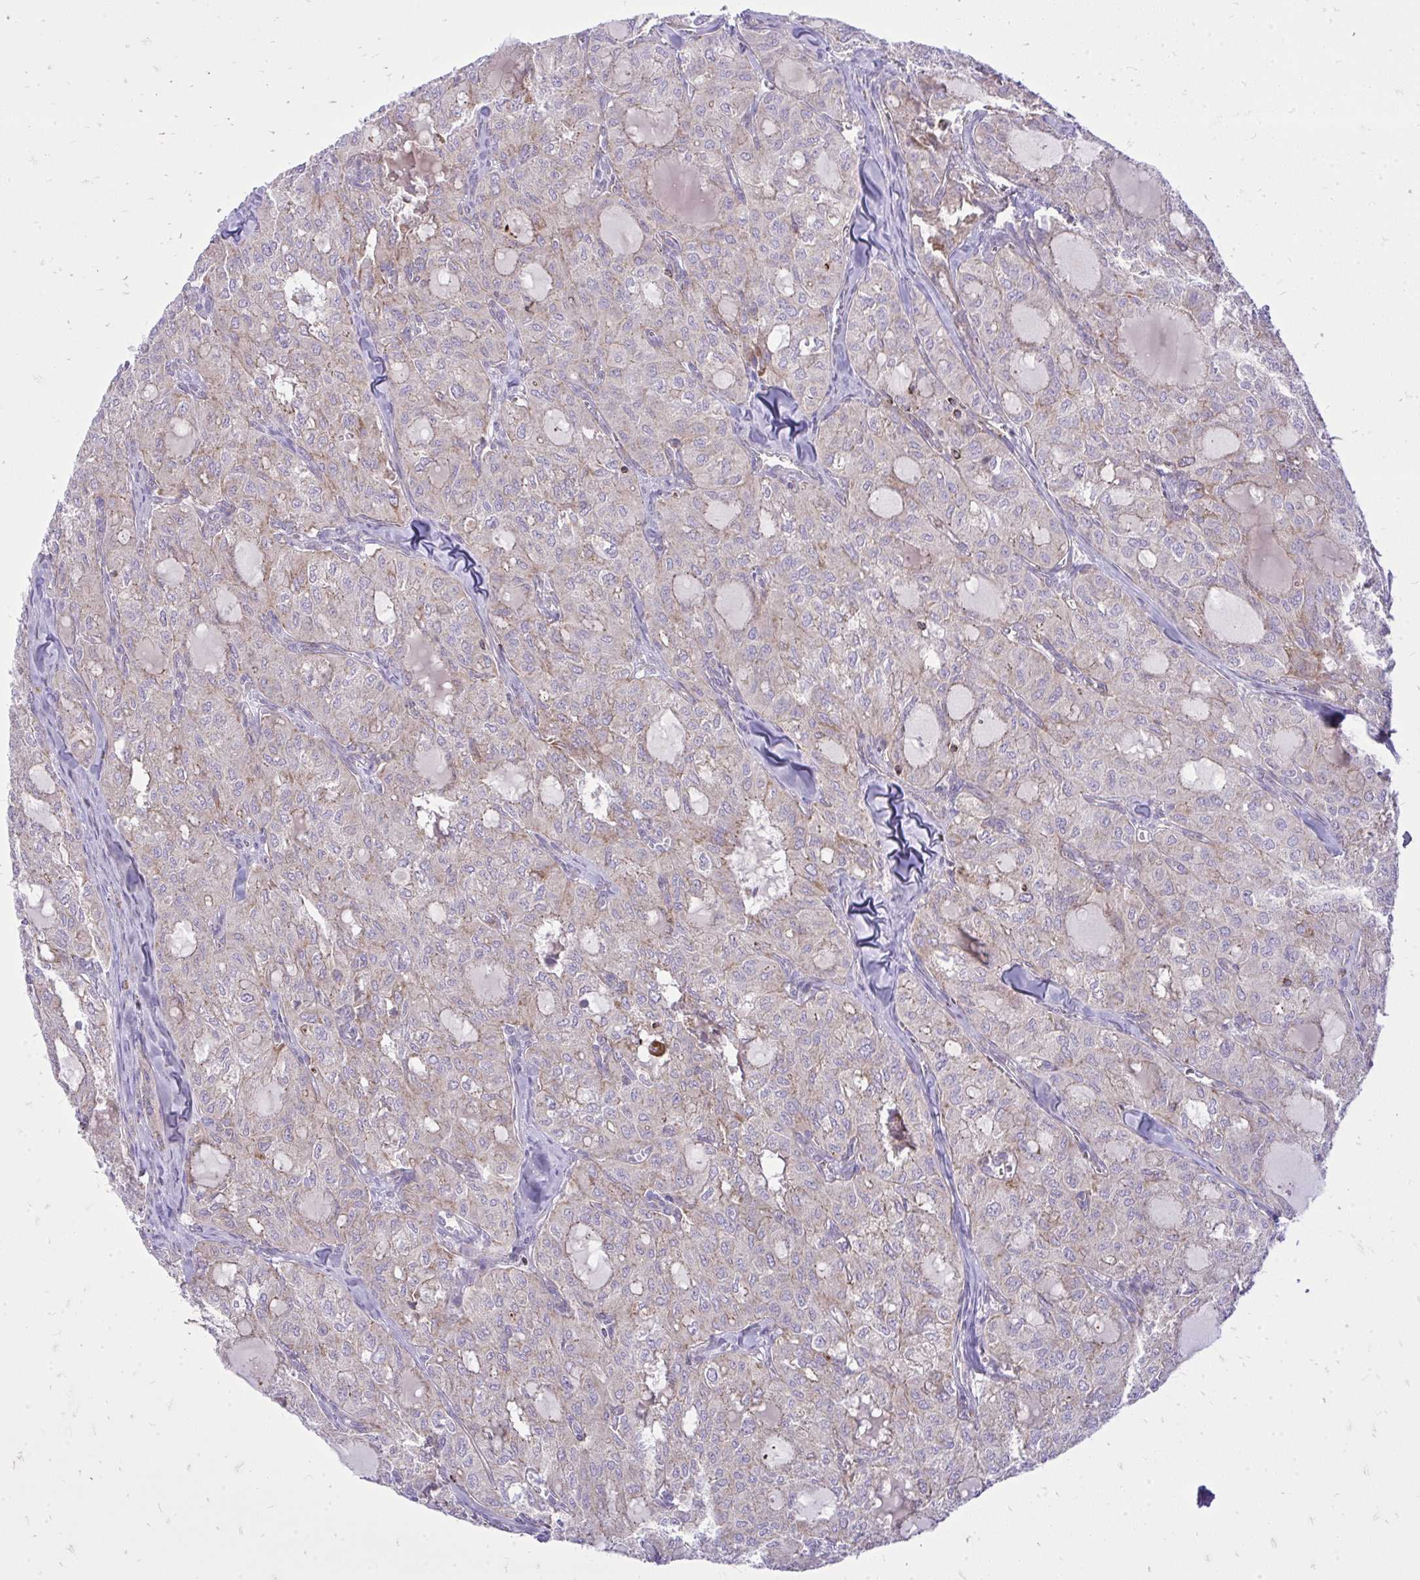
{"staining": {"intensity": "negative", "quantity": "none", "location": "none"}, "tissue": "thyroid cancer", "cell_type": "Tumor cells", "image_type": "cancer", "snomed": [{"axis": "morphology", "description": "Follicular adenoma carcinoma, NOS"}, {"axis": "topography", "description": "Thyroid gland"}], "caption": "Immunohistochemistry image of neoplastic tissue: human follicular adenoma carcinoma (thyroid) stained with DAB (3,3'-diaminobenzidine) shows no significant protein expression in tumor cells.", "gene": "SPTBN2", "patient": {"sex": "male", "age": 75}}